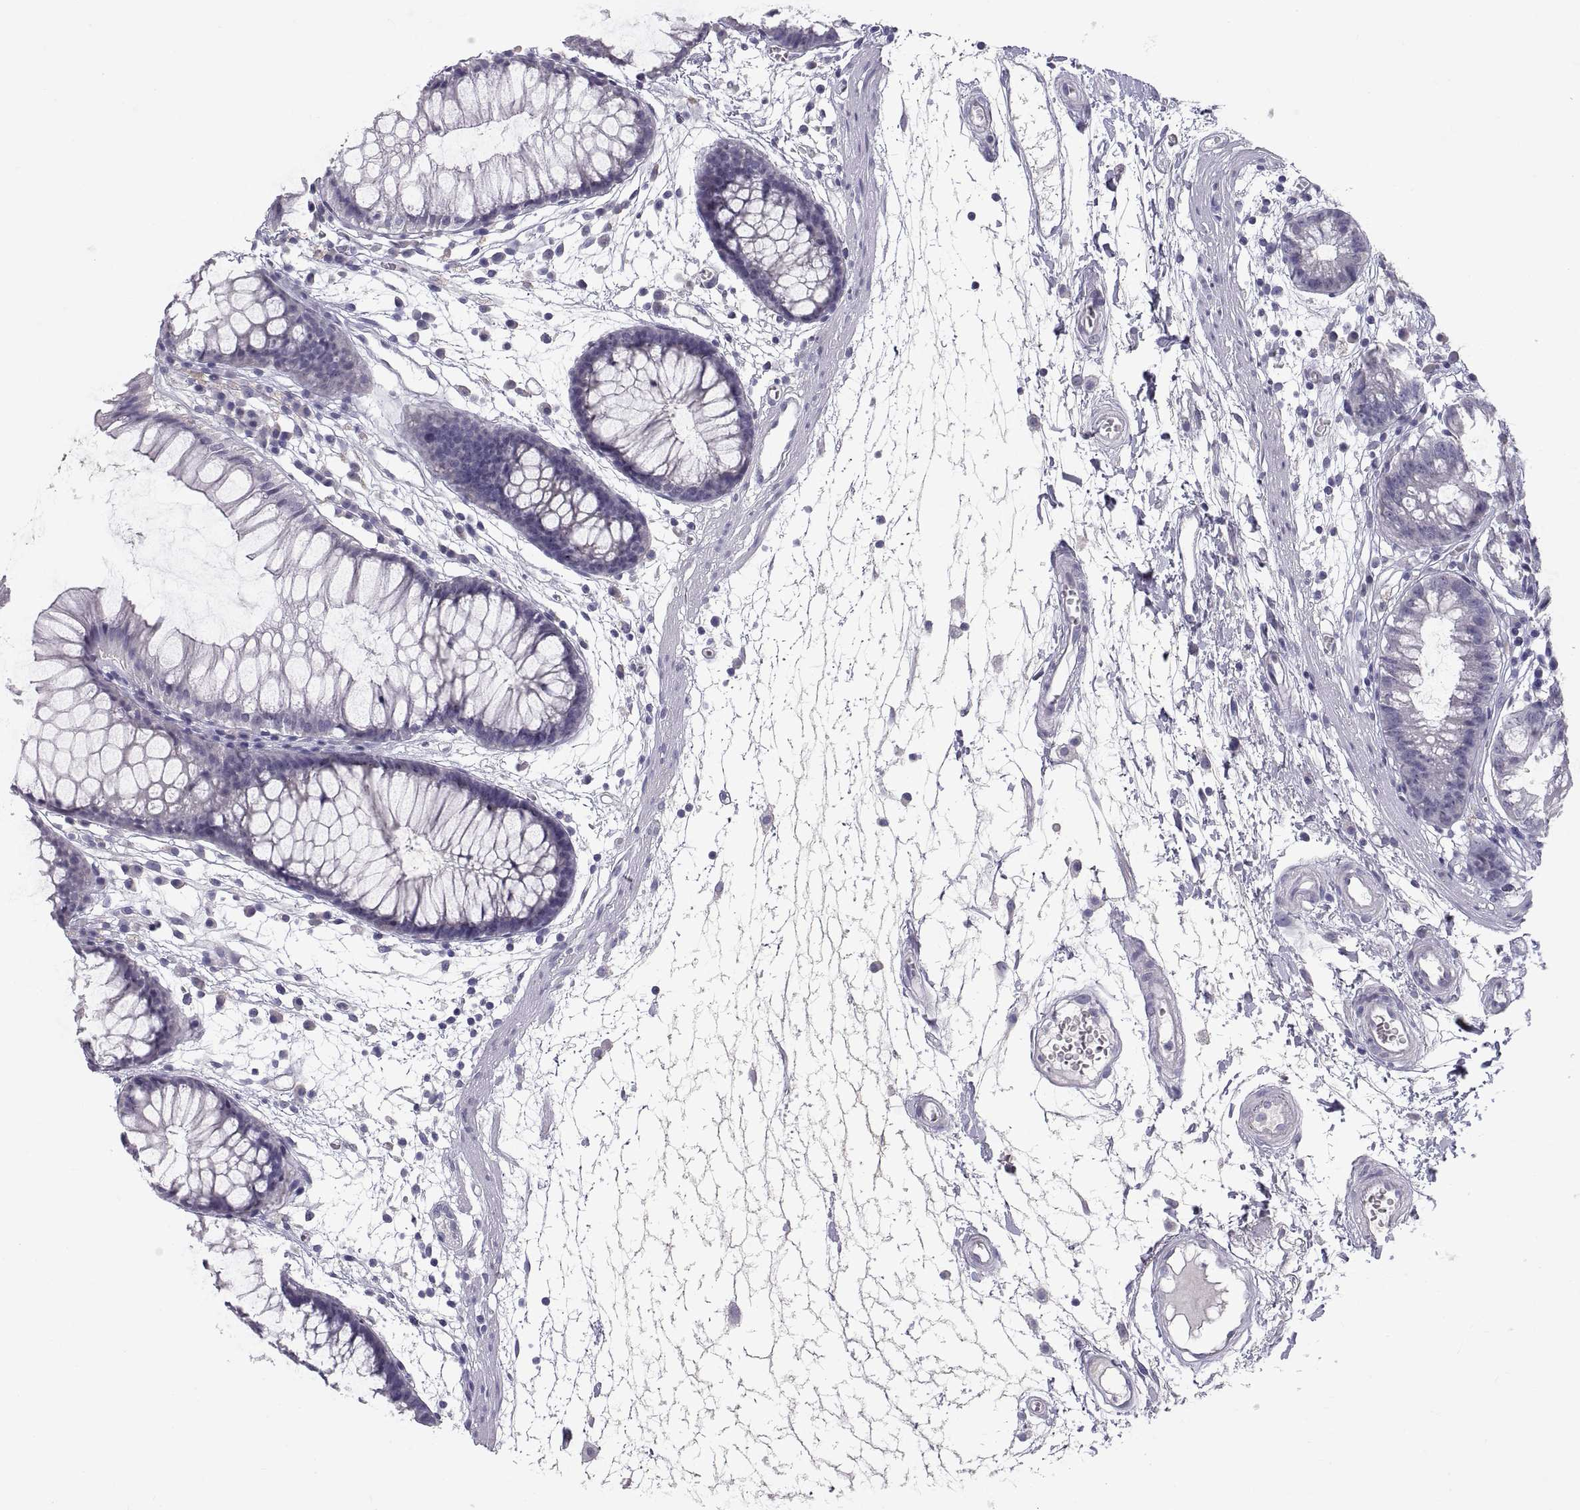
{"staining": {"intensity": "negative", "quantity": "none", "location": "none"}, "tissue": "colon", "cell_type": "Endothelial cells", "image_type": "normal", "snomed": [{"axis": "morphology", "description": "Normal tissue, NOS"}, {"axis": "morphology", "description": "Adenocarcinoma, NOS"}, {"axis": "topography", "description": "Colon"}], "caption": "Human colon stained for a protein using immunohistochemistry (IHC) demonstrates no expression in endothelial cells.", "gene": "PTN", "patient": {"sex": "male", "age": 65}}